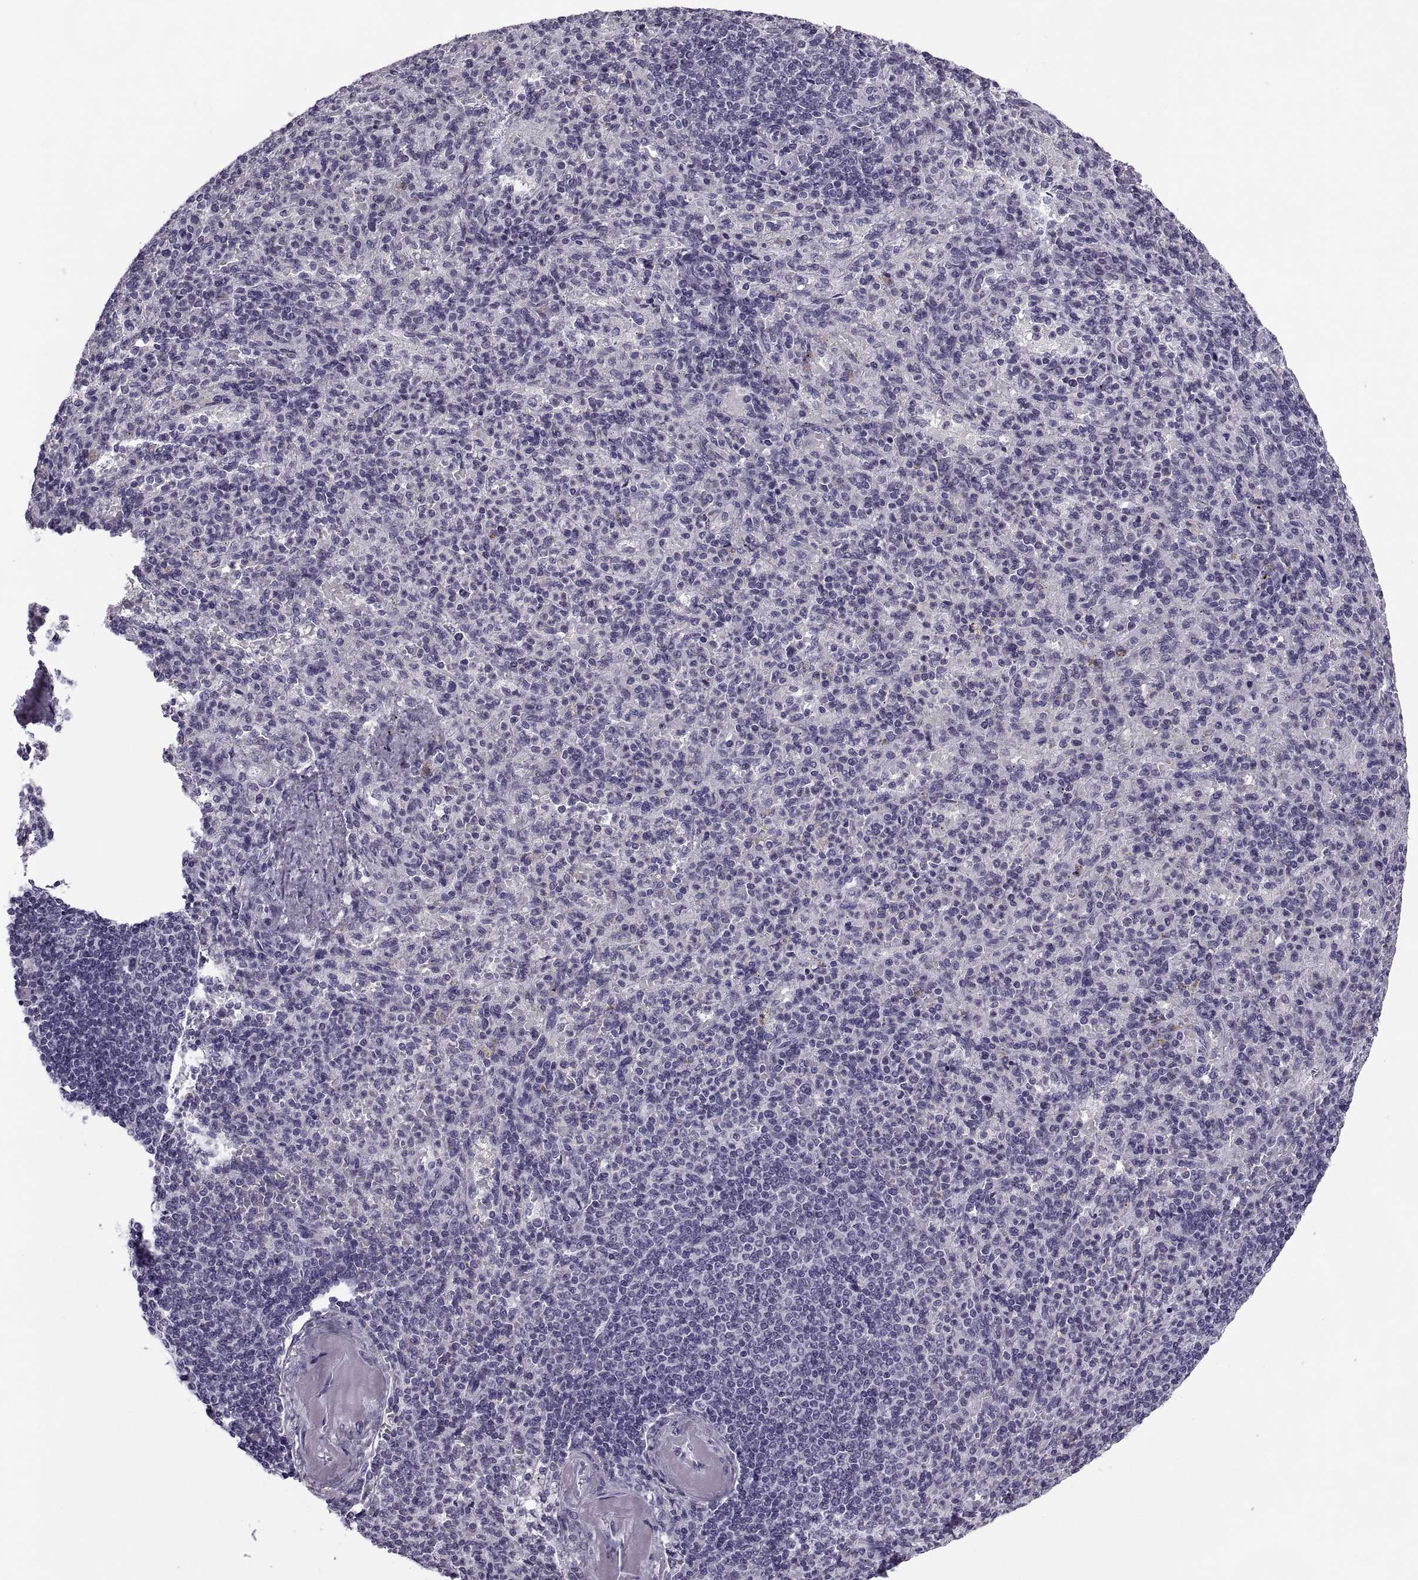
{"staining": {"intensity": "negative", "quantity": "none", "location": "none"}, "tissue": "spleen", "cell_type": "Cells in red pulp", "image_type": "normal", "snomed": [{"axis": "morphology", "description": "Normal tissue, NOS"}, {"axis": "topography", "description": "Spleen"}], "caption": "This is an immunohistochemistry photomicrograph of unremarkable spleen. There is no positivity in cells in red pulp.", "gene": "TBC1D3B", "patient": {"sex": "female", "age": 74}}